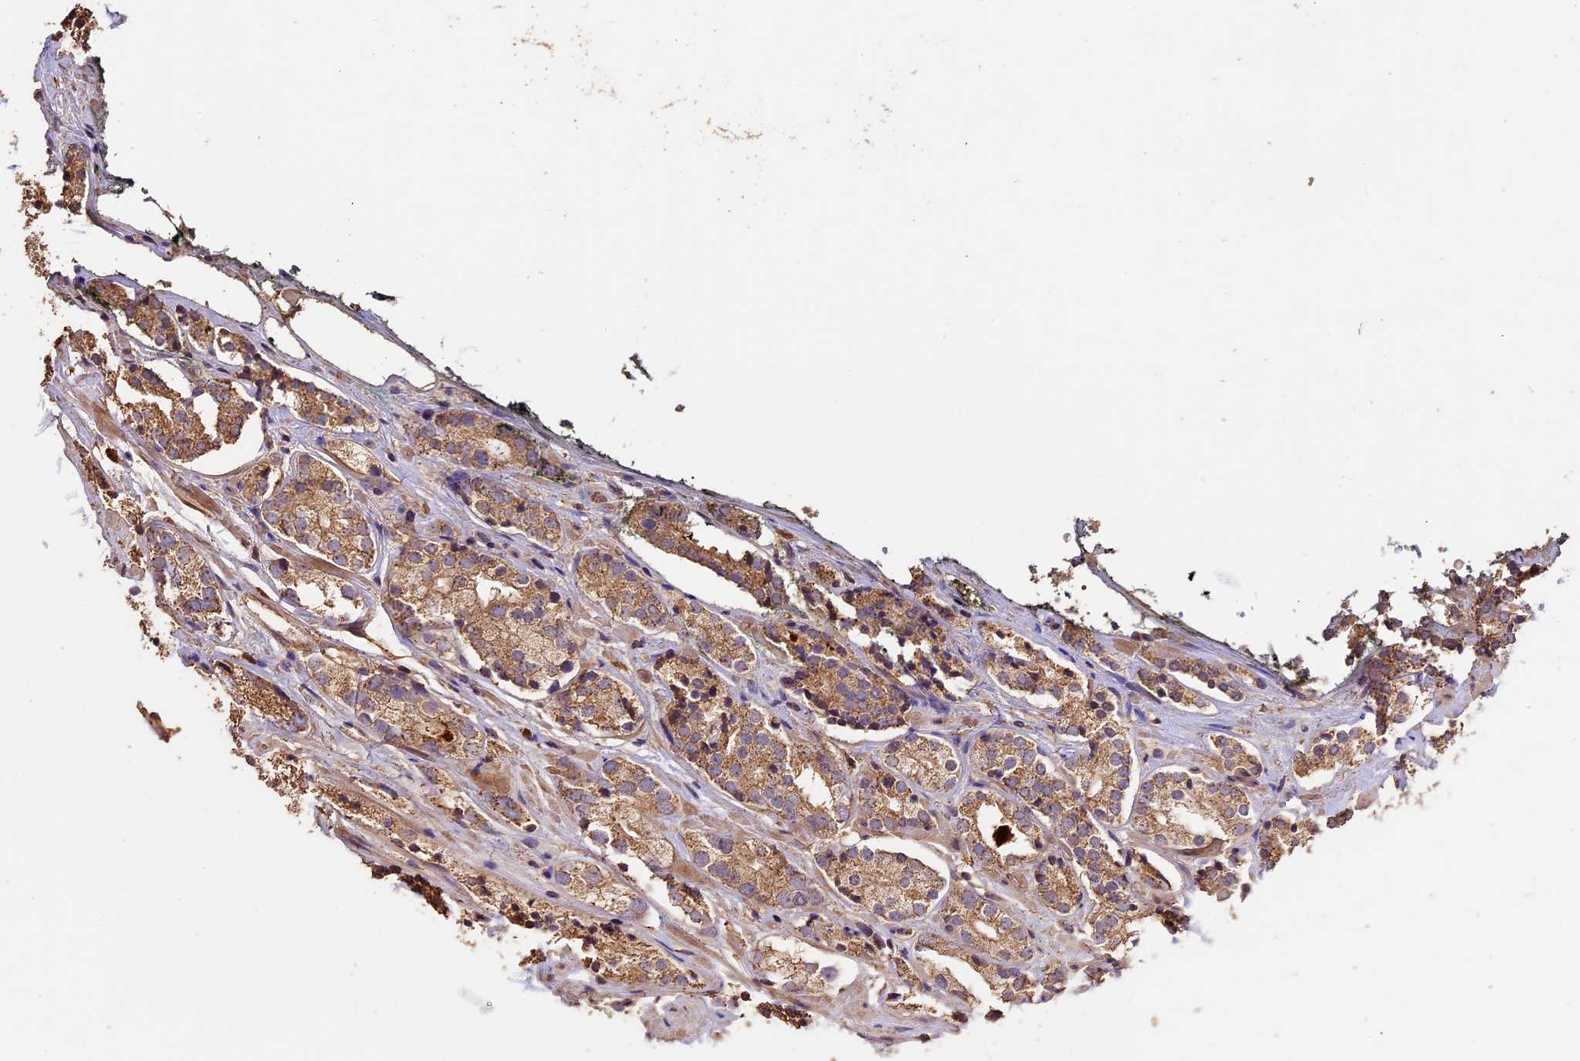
{"staining": {"intensity": "moderate", "quantity": ">75%", "location": "cytoplasmic/membranous"}, "tissue": "prostate cancer", "cell_type": "Tumor cells", "image_type": "cancer", "snomed": [{"axis": "morphology", "description": "Adenocarcinoma, High grade"}, {"axis": "topography", "description": "Prostate"}], "caption": "Immunohistochemistry (DAB) staining of human prostate cancer (high-grade adenocarcinoma) demonstrates moderate cytoplasmic/membranous protein expression in approximately >75% of tumor cells. (Stains: DAB (3,3'-diaminobenzidine) in brown, nuclei in blue, Microscopy: brightfield microscopy at high magnification).", "gene": "CRLF1", "patient": {"sex": "male", "age": 71}}